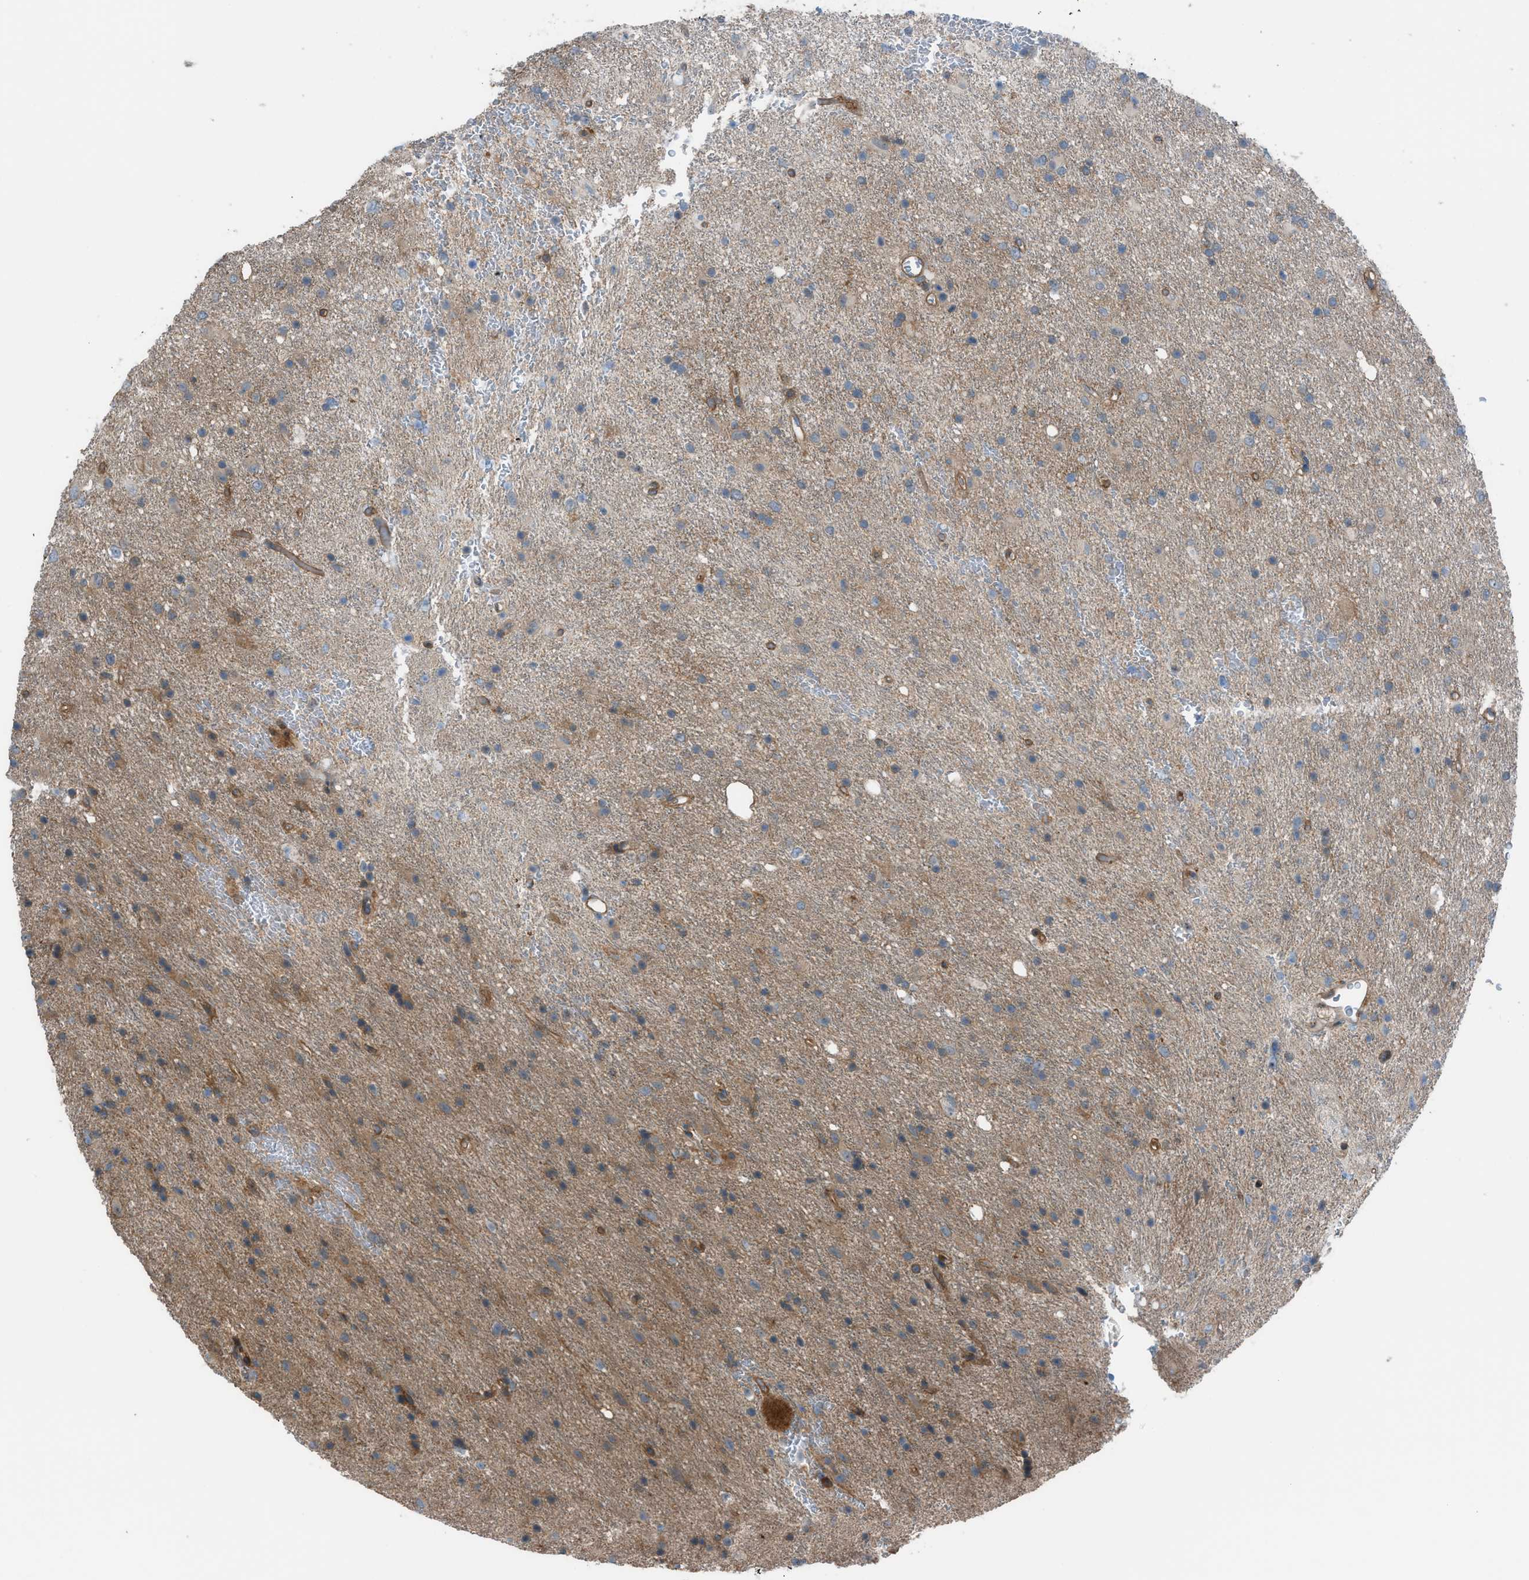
{"staining": {"intensity": "moderate", "quantity": "<25%", "location": "cytoplasmic/membranous"}, "tissue": "glioma", "cell_type": "Tumor cells", "image_type": "cancer", "snomed": [{"axis": "morphology", "description": "Glioma, malignant, Low grade"}, {"axis": "topography", "description": "Brain"}], "caption": "A brown stain labels moderate cytoplasmic/membranous positivity of a protein in human malignant low-grade glioma tumor cells.", "gene": "DYRK1A", "patient": {"sex": "male", "age": 77}}